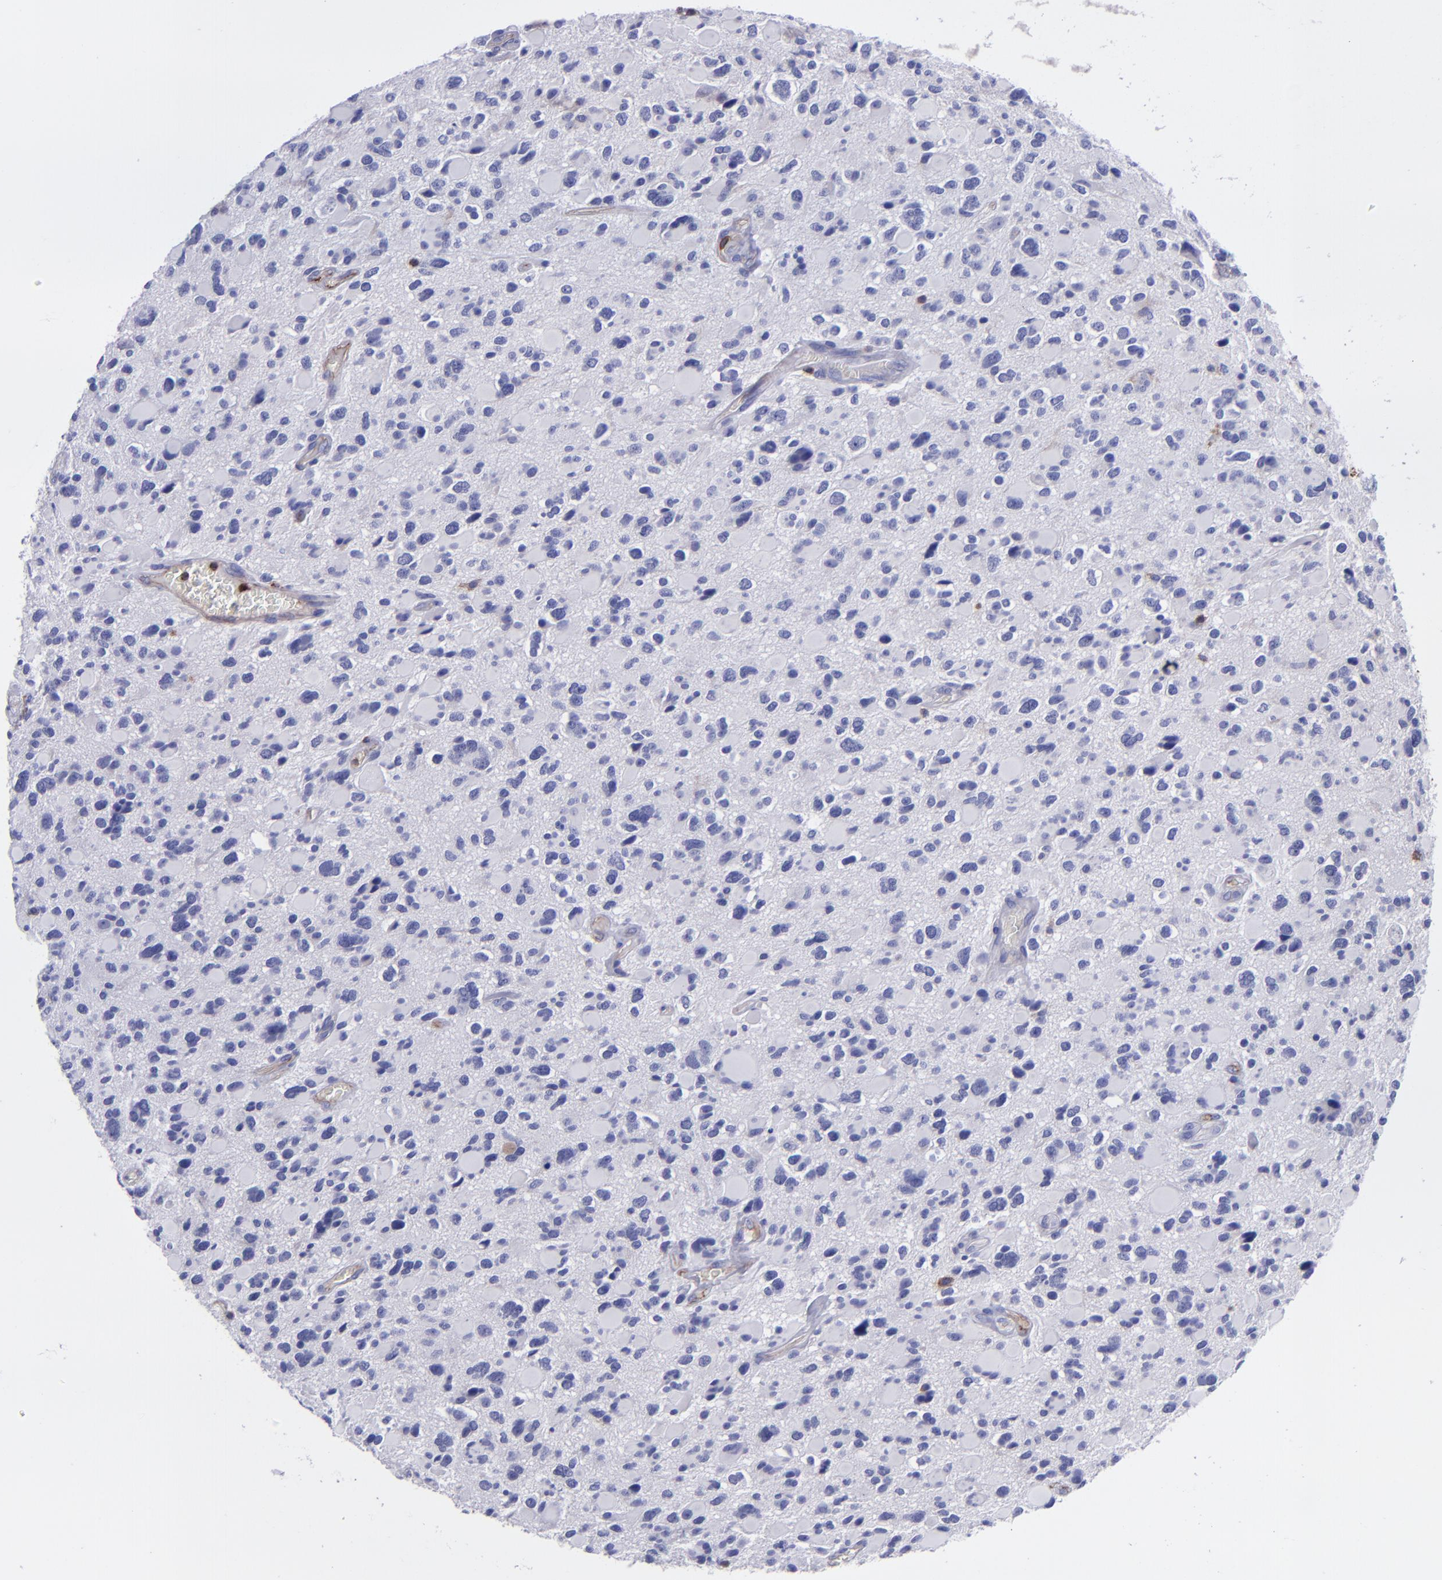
{"staining": {"intensity": "negative", "quantity": "none", "location": "none"}, "tissue": "glioma", "cell_type": "Tumor cells", "image_type": "cancer", "snomed": [{"axis": "morphology", "description": "Glioma, malignant, High grade"}, {"axis": "topography", "description": "Brain"}], "caption": "The micrograph exhibits no staining of tumor cells in glioma.", "gene": "ICAM3", "patient": {"sex": "female", "age": 37}}